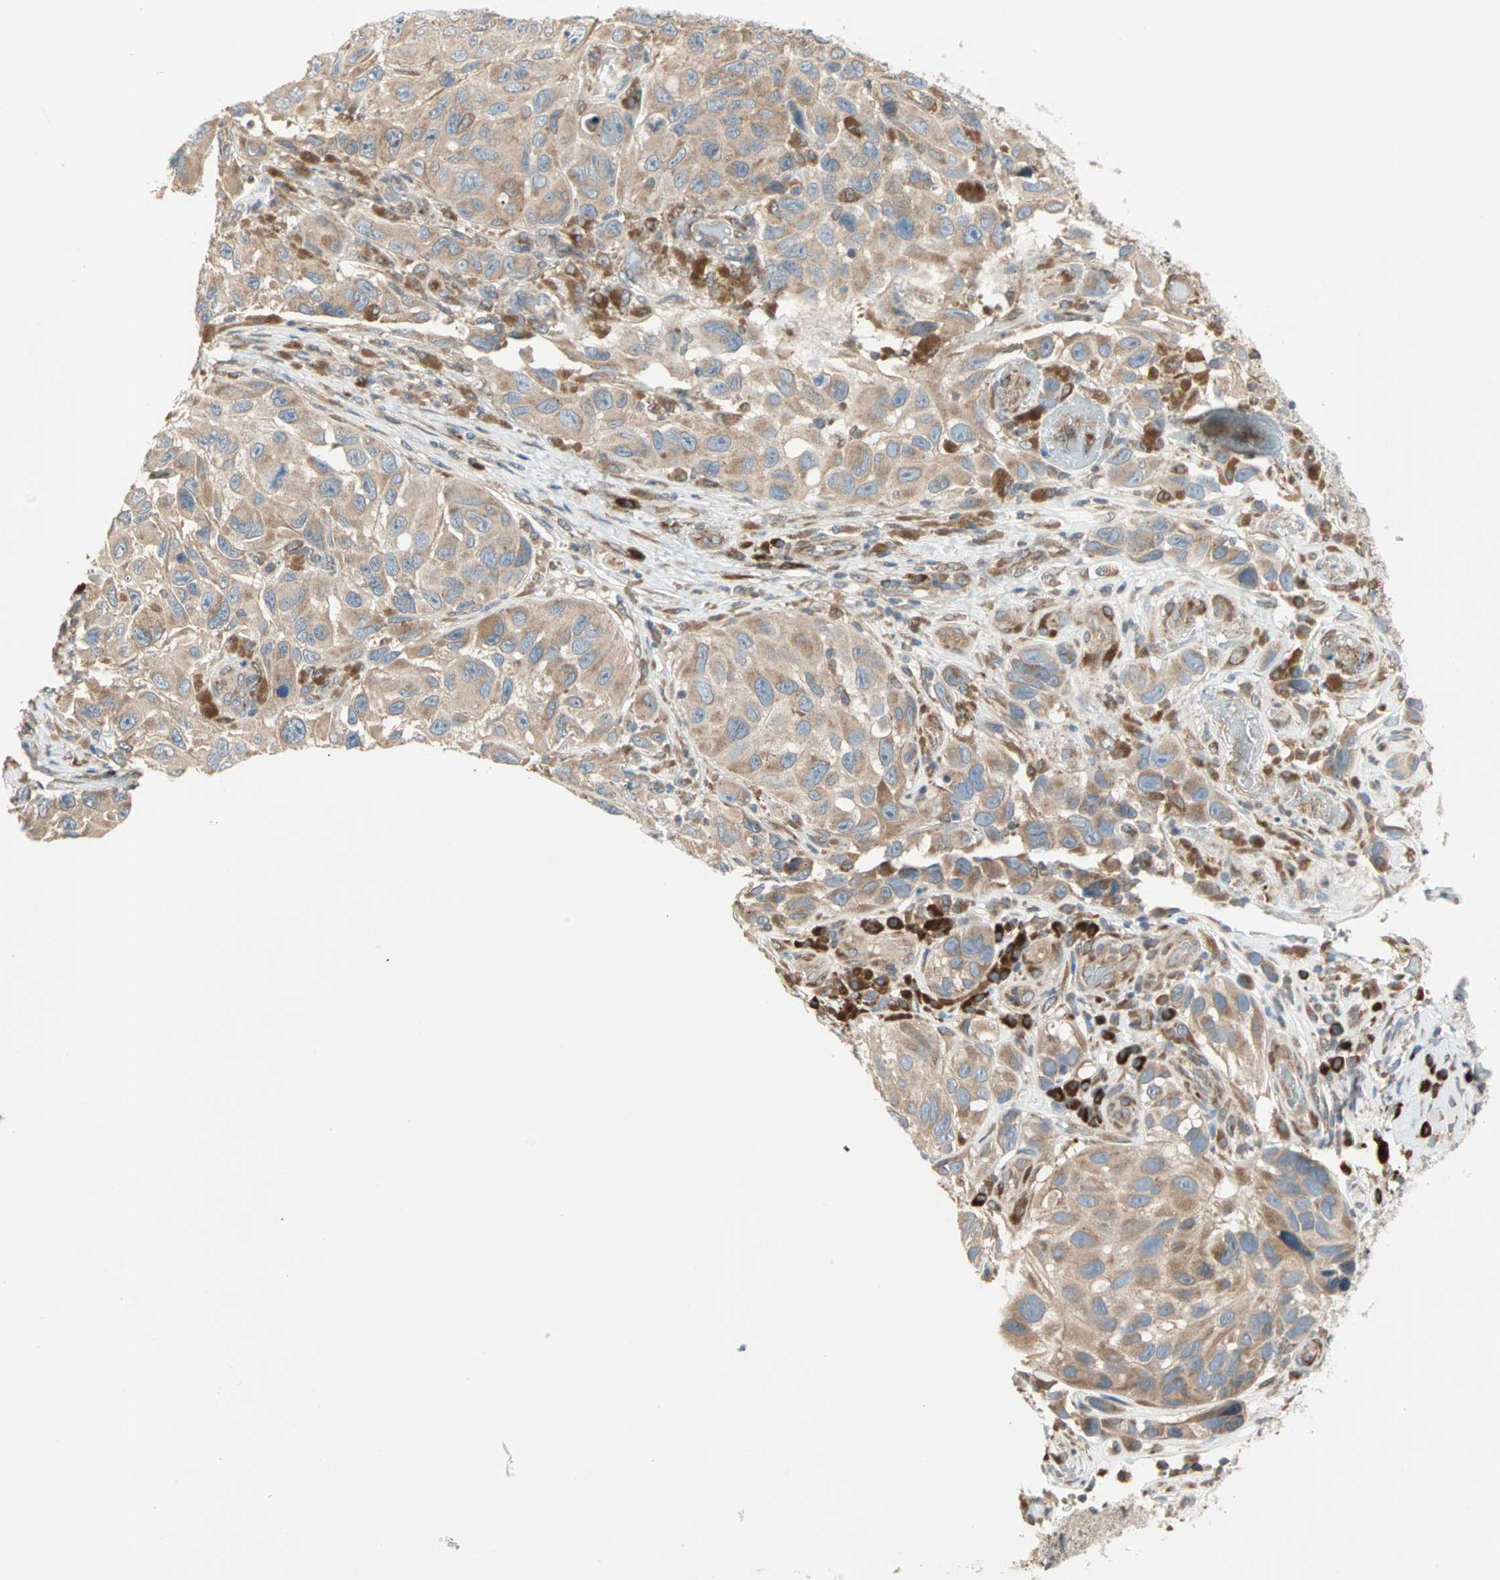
{"staining": {"intensity": "moderate", "quantity": ">75%", "location": "cytoplasmic/membranous"}, "tissue": "melanoma", "cell_type": "Tumor cells", "image_type": "cancer", "snomed": [{"axis": "morphology", "description": "Malignant melanoma, NOS"}, {"axis": "topography", "description": "Skin"}], "caption": "The histopathology image displays immunohistochemical staining of malignant melanoma. There is moderate cytoplasmic/membranous expression is present in approximately >75% of tumor cells. The protein of interest is stained brown, and the nuclei are stained in blue (DAB (3,3'-diaminobenzidine) IHC with brightfield microscopy, high magnification).", "gene": "SAR1A", "patient": {"sex": "female", "age": 73}}